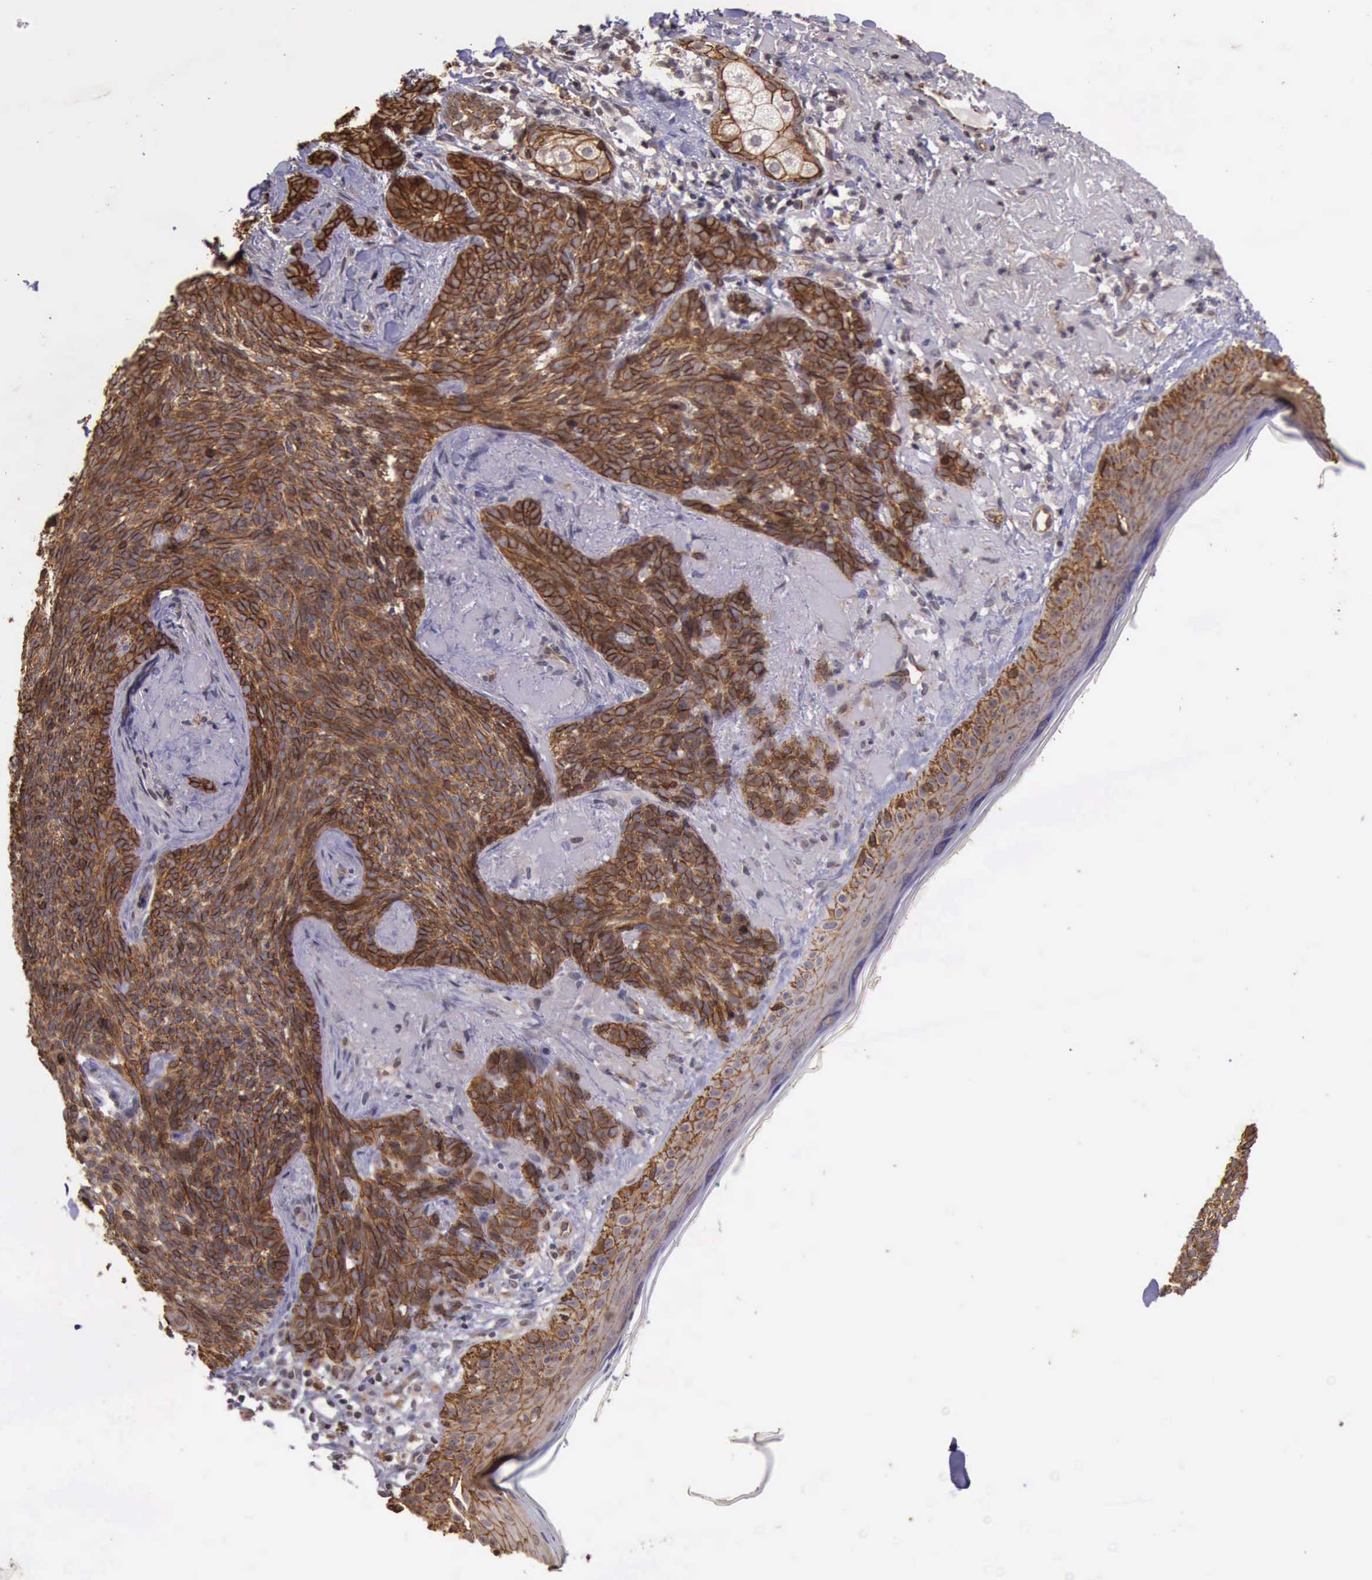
{"staining": {"intensity": "strong", "quantity": ">75%", "location": "cytoplasmic/membranous"}, "tissue": "skin cancer", "cell_type": "Tumor cells", "image_type": "cancer", "snomed": [{"axis": "morphology", "description": "Basal cell carcinoma"}, {"axis": "topography", "description": "Skin"}], "caption": "Skin cancer (basal cell carcinoma) was stained to show a protein in brown. There is high levels of strong cytoplasmic/membranous expression in approximately >75% of tumor cells.", "gene": "CTNNB1", "patient": {"sex": "female", "age": 81}}